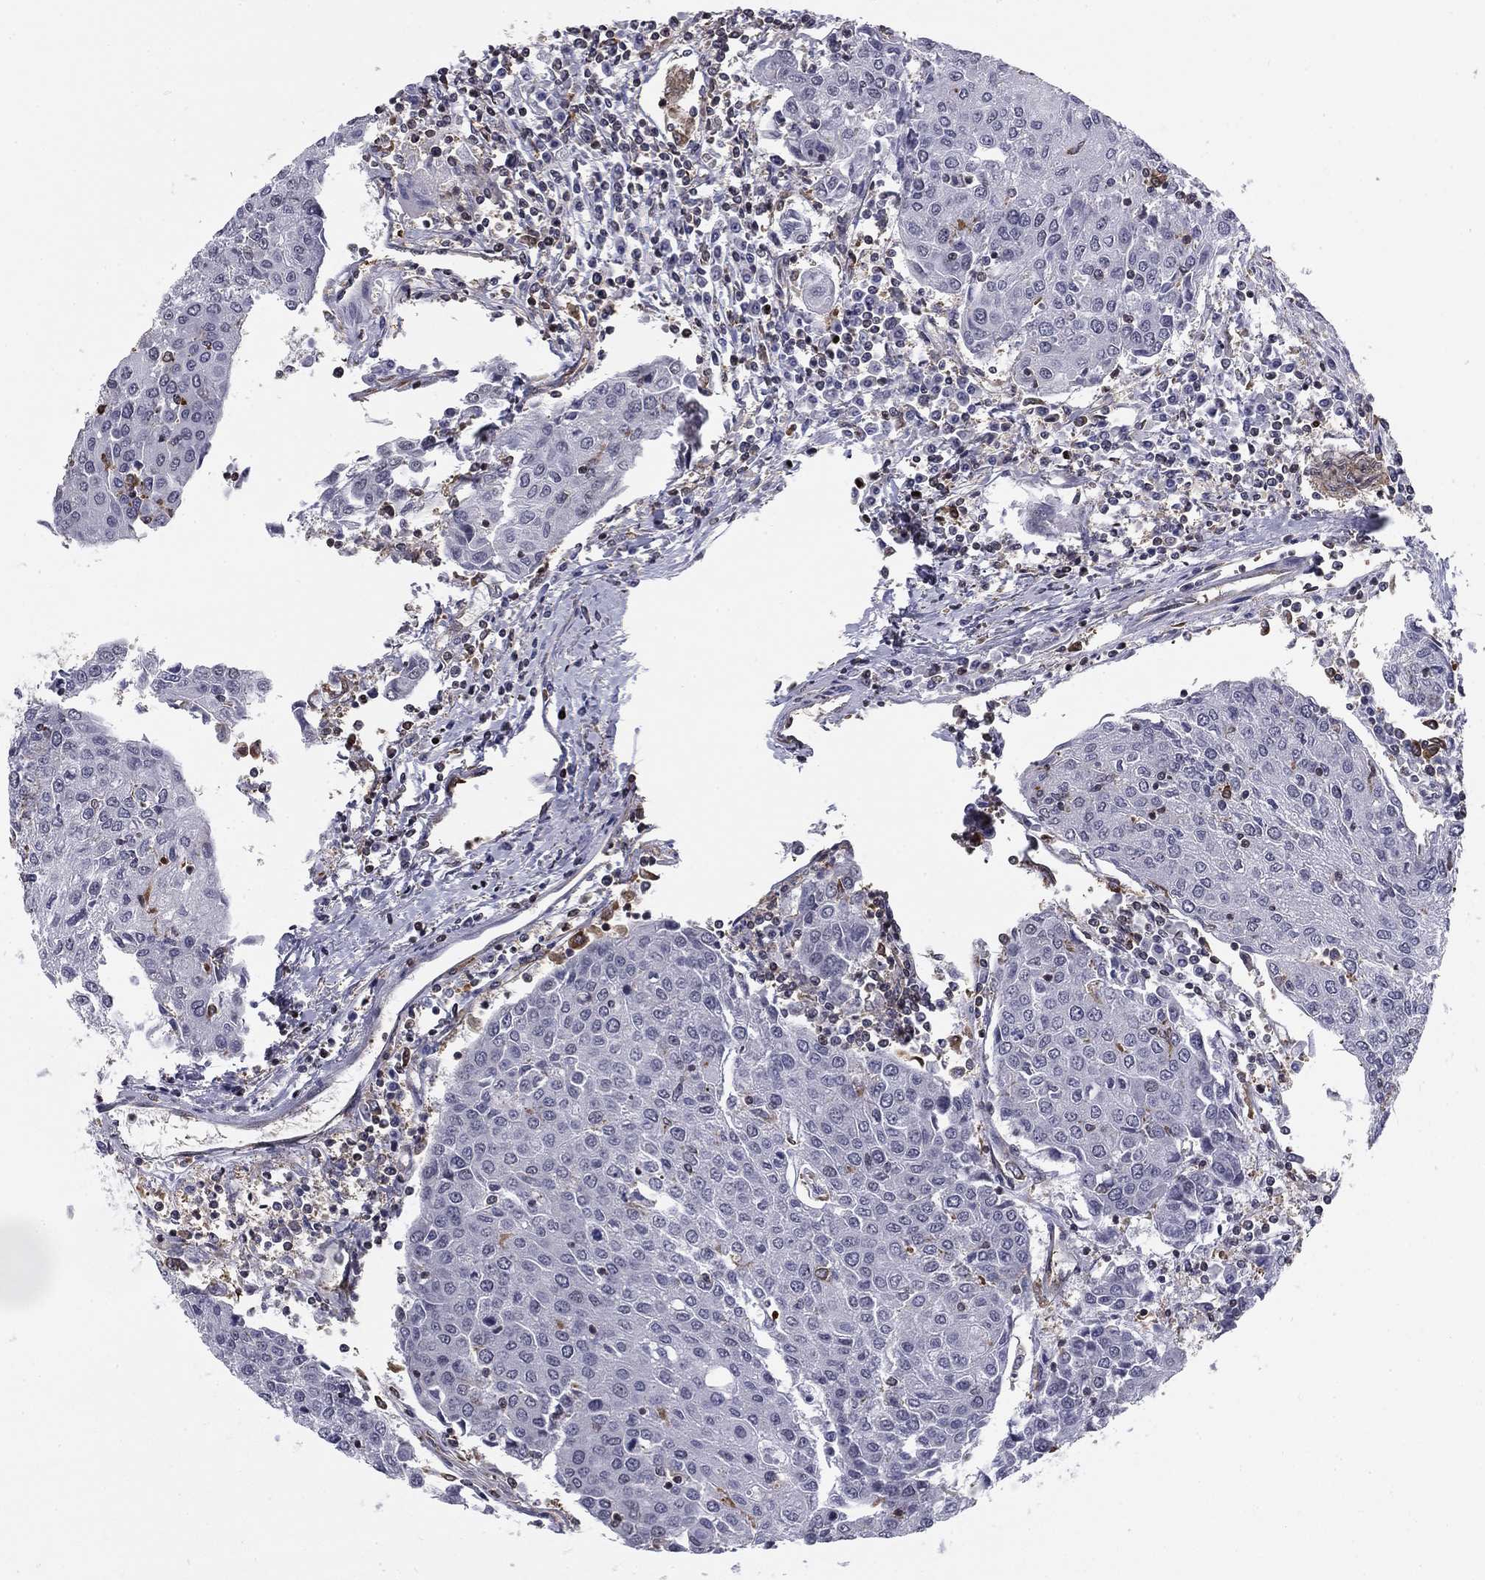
{"staining": {"intensity": "negative", "quantity": "none", "location": "none"}, "tissue": "urothelial cancer", "cell_type": "Tumor cells", "image_type": "cancer", "snomed": [{"axis": "morphology", "description": "Urothelial carcinoma, High grade"}, {"axis": "topography", "description": "Urinary bladder"}], "caption": "Immunohistochemistry (IHC) of urothelial cancer displays no expression in tumor cells.", "gene": "PLCB2", "patient": {"sex": "female", "age": 85}}